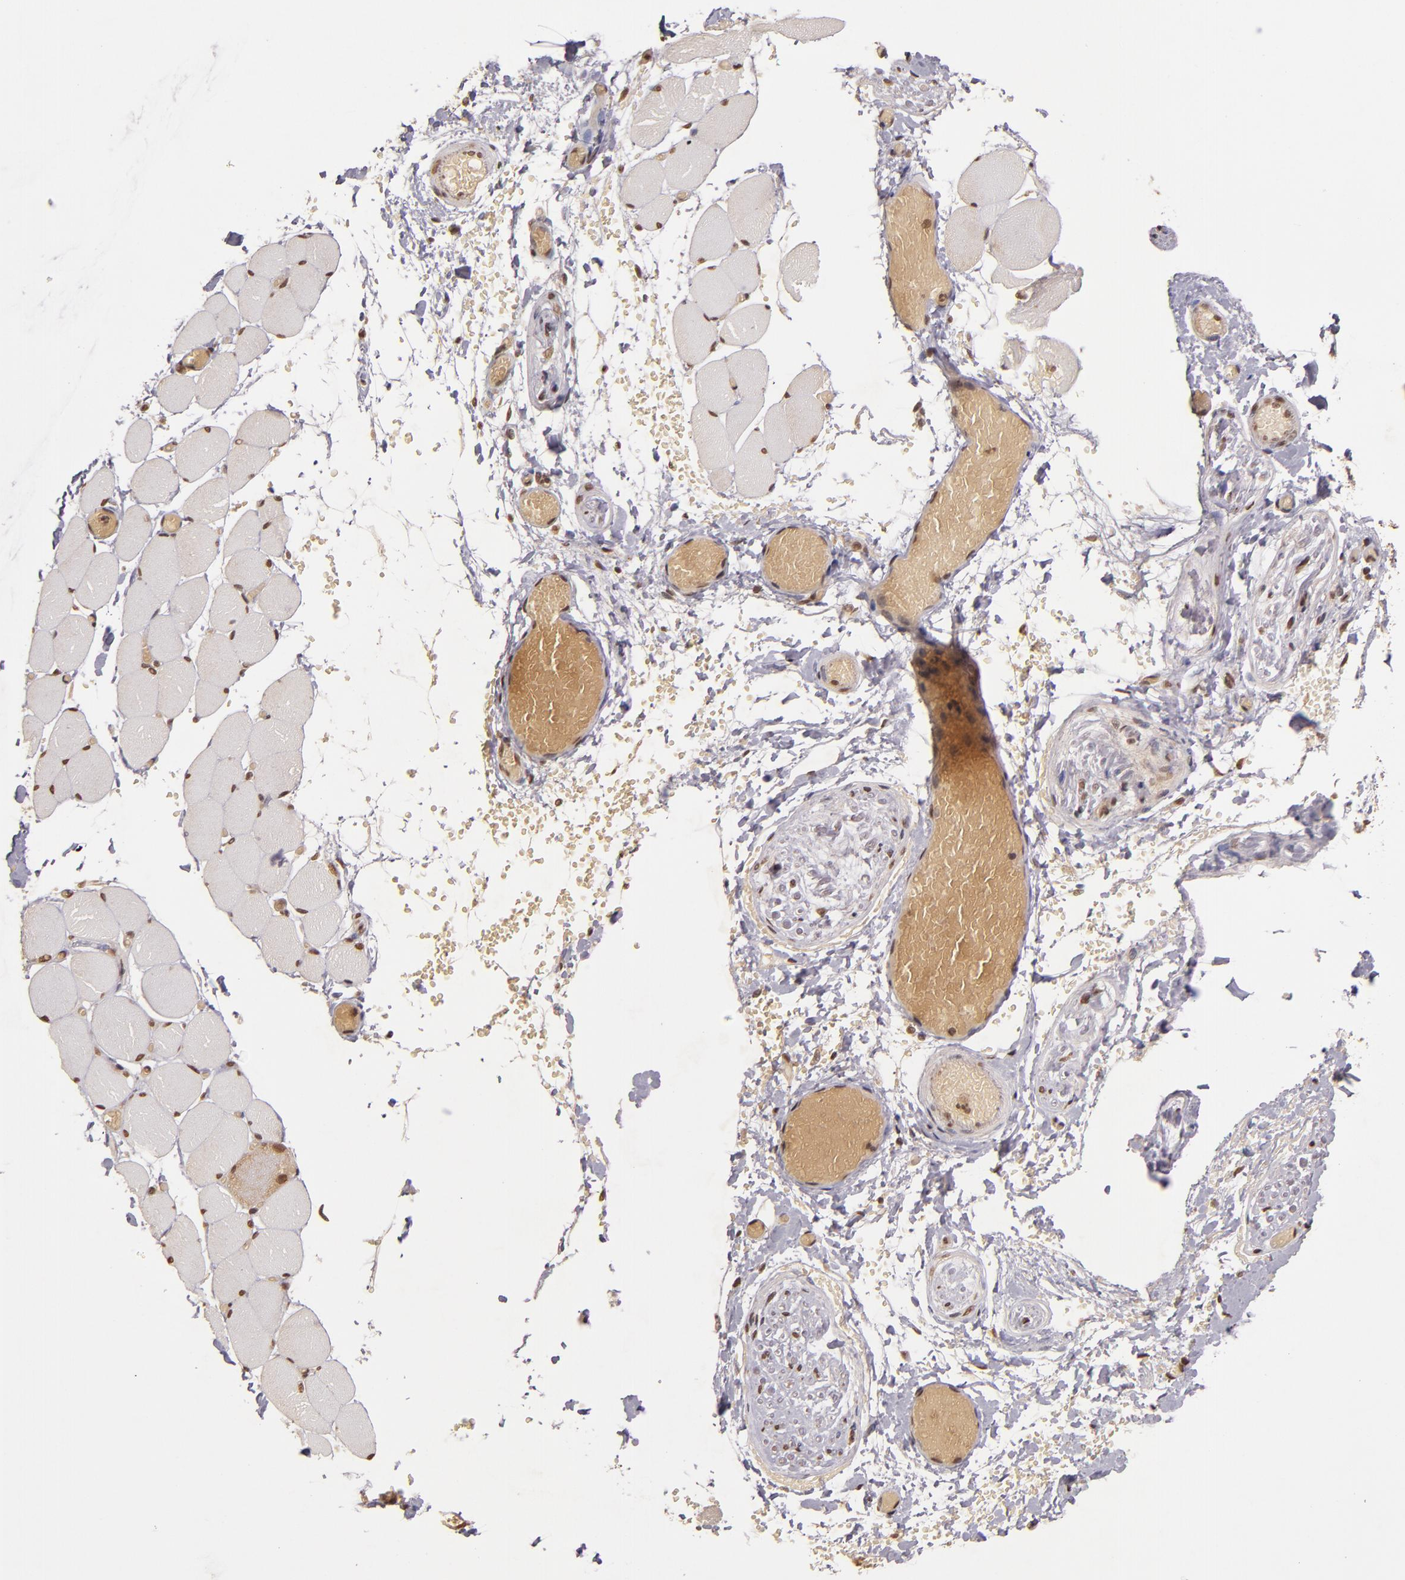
{"staining": {"intensity": "weak", "quantity": ">75%", "location": "cytoplasmic/membranous,nuclear"}, "tissue": "skeletal muscle", "cell_type": "Myocytes", "image_type": "normal", "snomed": [{"axis": "morphology", "description": "Normal tissue, NOS"}, {"axis": "topography", "description": "Skeletal muscle"}, {"axis": "topography", "description": "Soft tissue"}], "caption": "Brown immunohistochemical staining in unremarkable human skeletal muscle displays weak cytoplasmic/membranous,nuclear positivity in about >75% of myocytes. (DAB IHC with brightfield microscopy, high magnification).", "gene": "CUL1", "patient": {"sex": "female", "age": 58}}